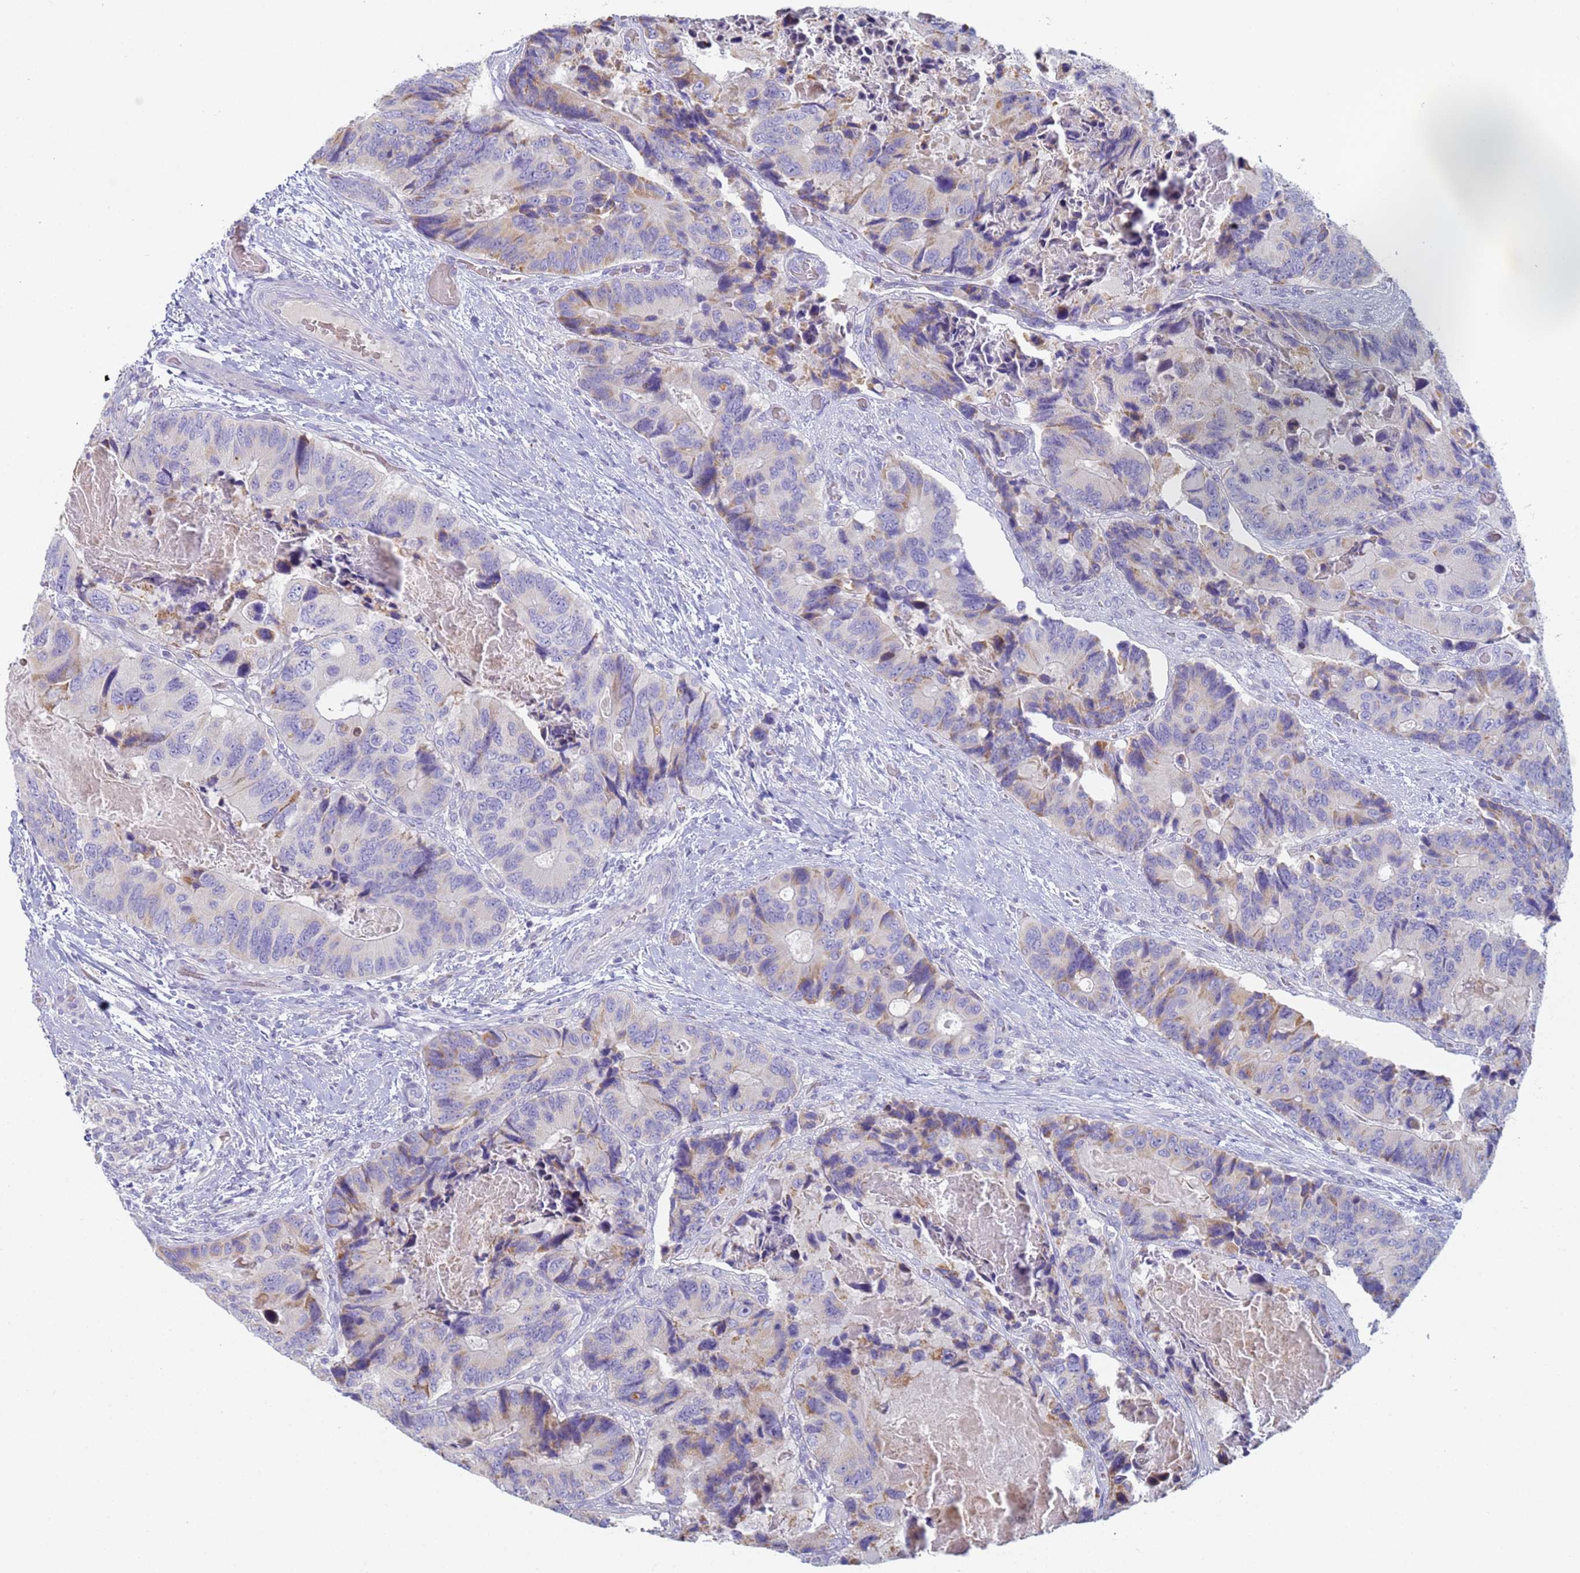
{"staining": {"intensity": "moderate", "quantity": "<25%", "location": "cytoplasmic/membranous"}, "tissue": "colorectal cancer", "cell_type": "Tumor cells", "image_type": "cancer", "snomed": [{"axis": "morphology", "description": "Adenocarcinoma, NOS"}, {"axis": "topography", "description": "Colon"}], "caption": "Immunohistochemistry (DAB) staining of human colorectal cancer shows moderate cytoplasmic/membranous protein staining in about <25% of tumor cells.", "gene": "CR1", "patient": {"sex": "male", "age": 84}}